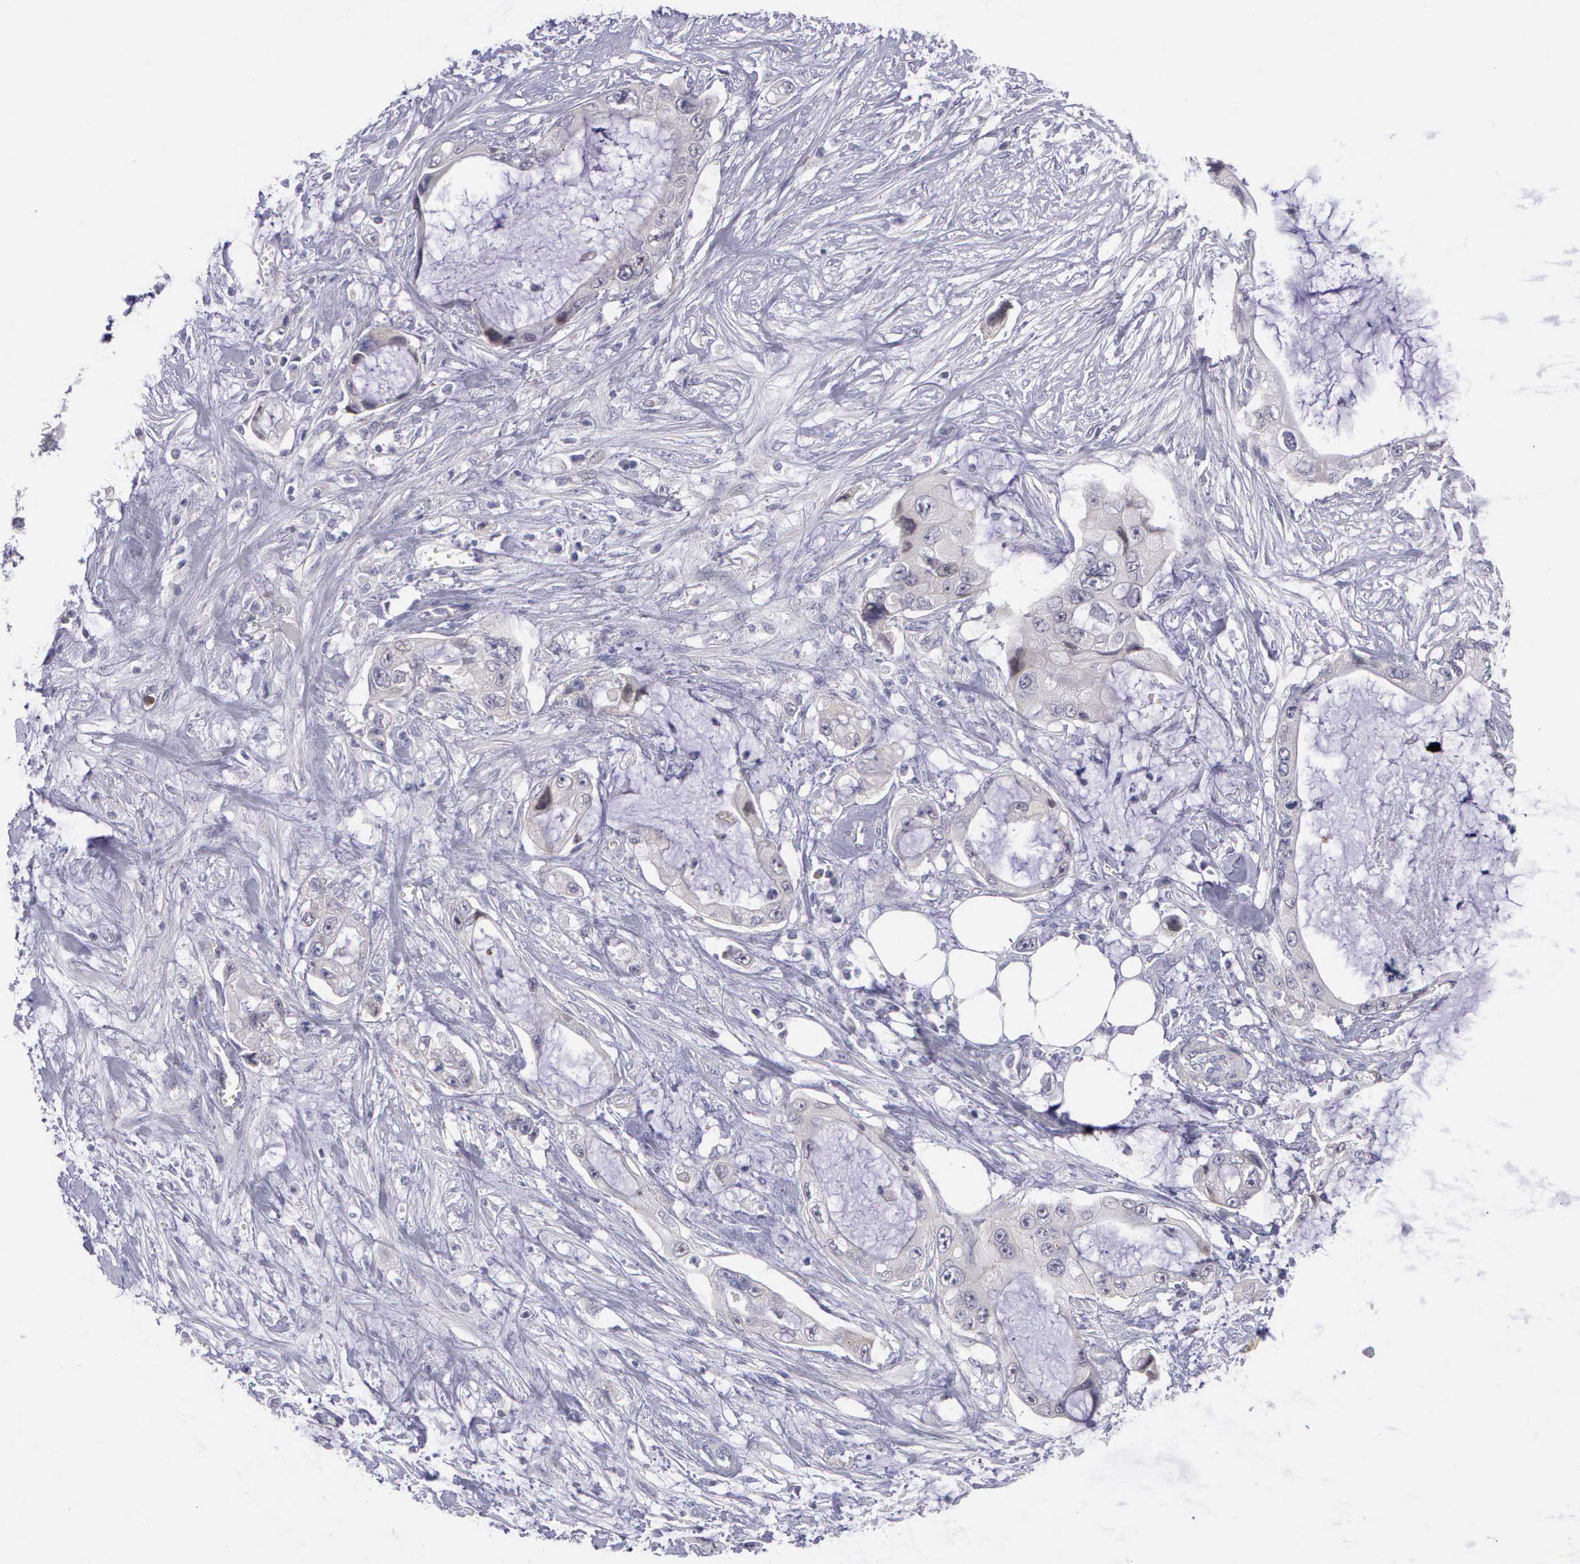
{"staining": {"intensity": "negative", "quantity": "none", "location": "none"}, "tissue": "pancreatic cancer", "cell_type": "Tumor cells", "image_type": "cancer", "snomed": [{"axis": "morphology", "description": "Adenocarcinoma, NOS"}, {"axis": "topography", "description": "Pancreas"}, {"axis": "topography", "description": "Stomach, upper"}], "caption": "Immunohistochemistry of pancreatic adenocarcinoma shows no staining in tumor cells. (DAB (3,3'-diaminobenzidine) immunohistochemistry, high magnification).", "gene": "MICAL3", "patient": {"sex": "male", "age": 77}}